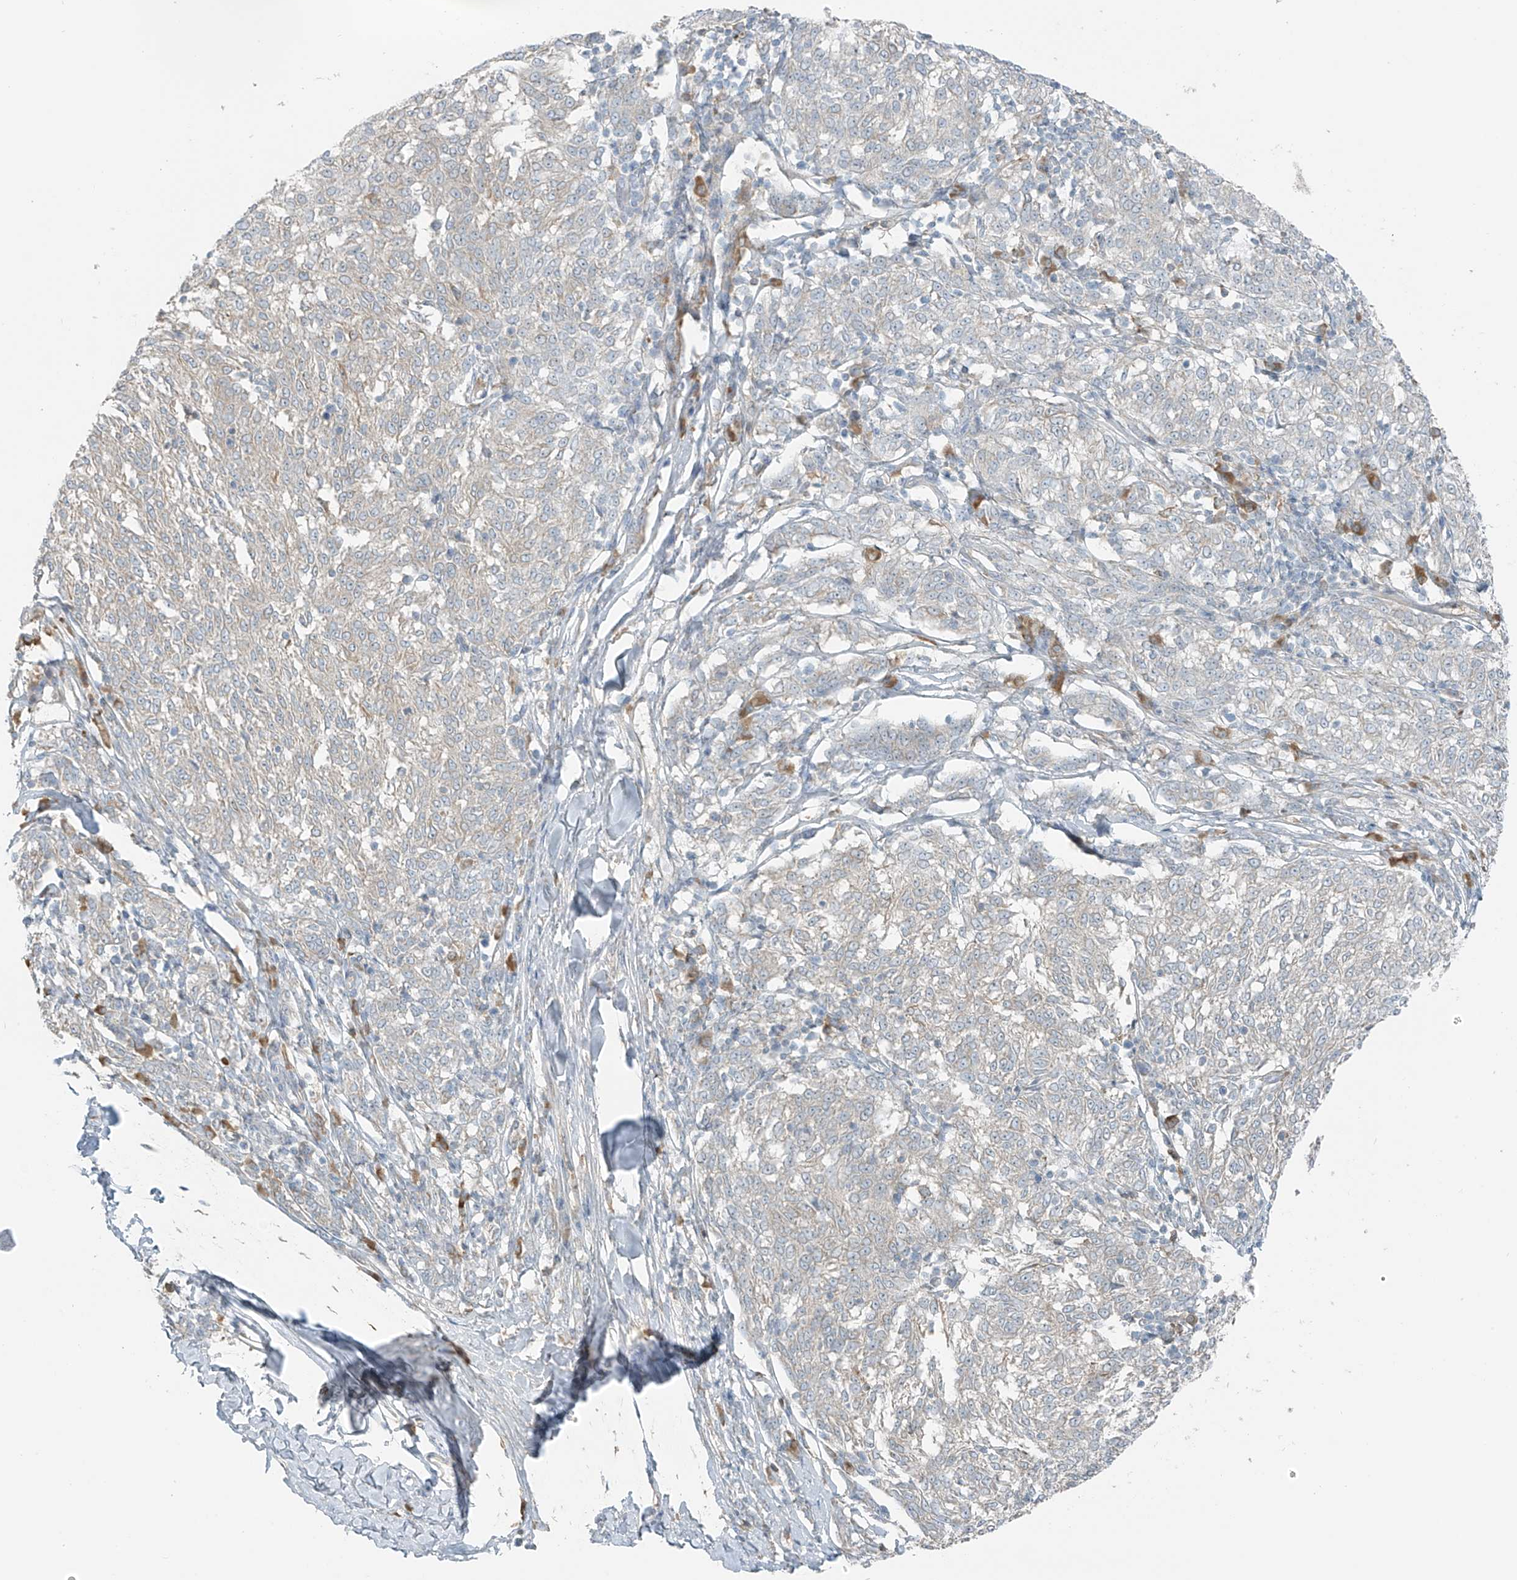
{"staining": {"intensity": "negative", "quantity": "none", "location": "none"}, "tissue": "melanoma", "cell_type": "Tumor cells", "image_type": "cancer", "snomed": [{"axis": "morphology", "description": "Malignant melanoma, NOS"}, {"axis": "topography", "description": "Skin"}], "caption": "Immunohistochemistry (IHC) photomicrograph of neoplastic tissue: human melanoma stained with DAB shows no significant protein expression in tumor cells.", "gene": "FAM131C", "patient": {"sex": "female", "age": 72}}